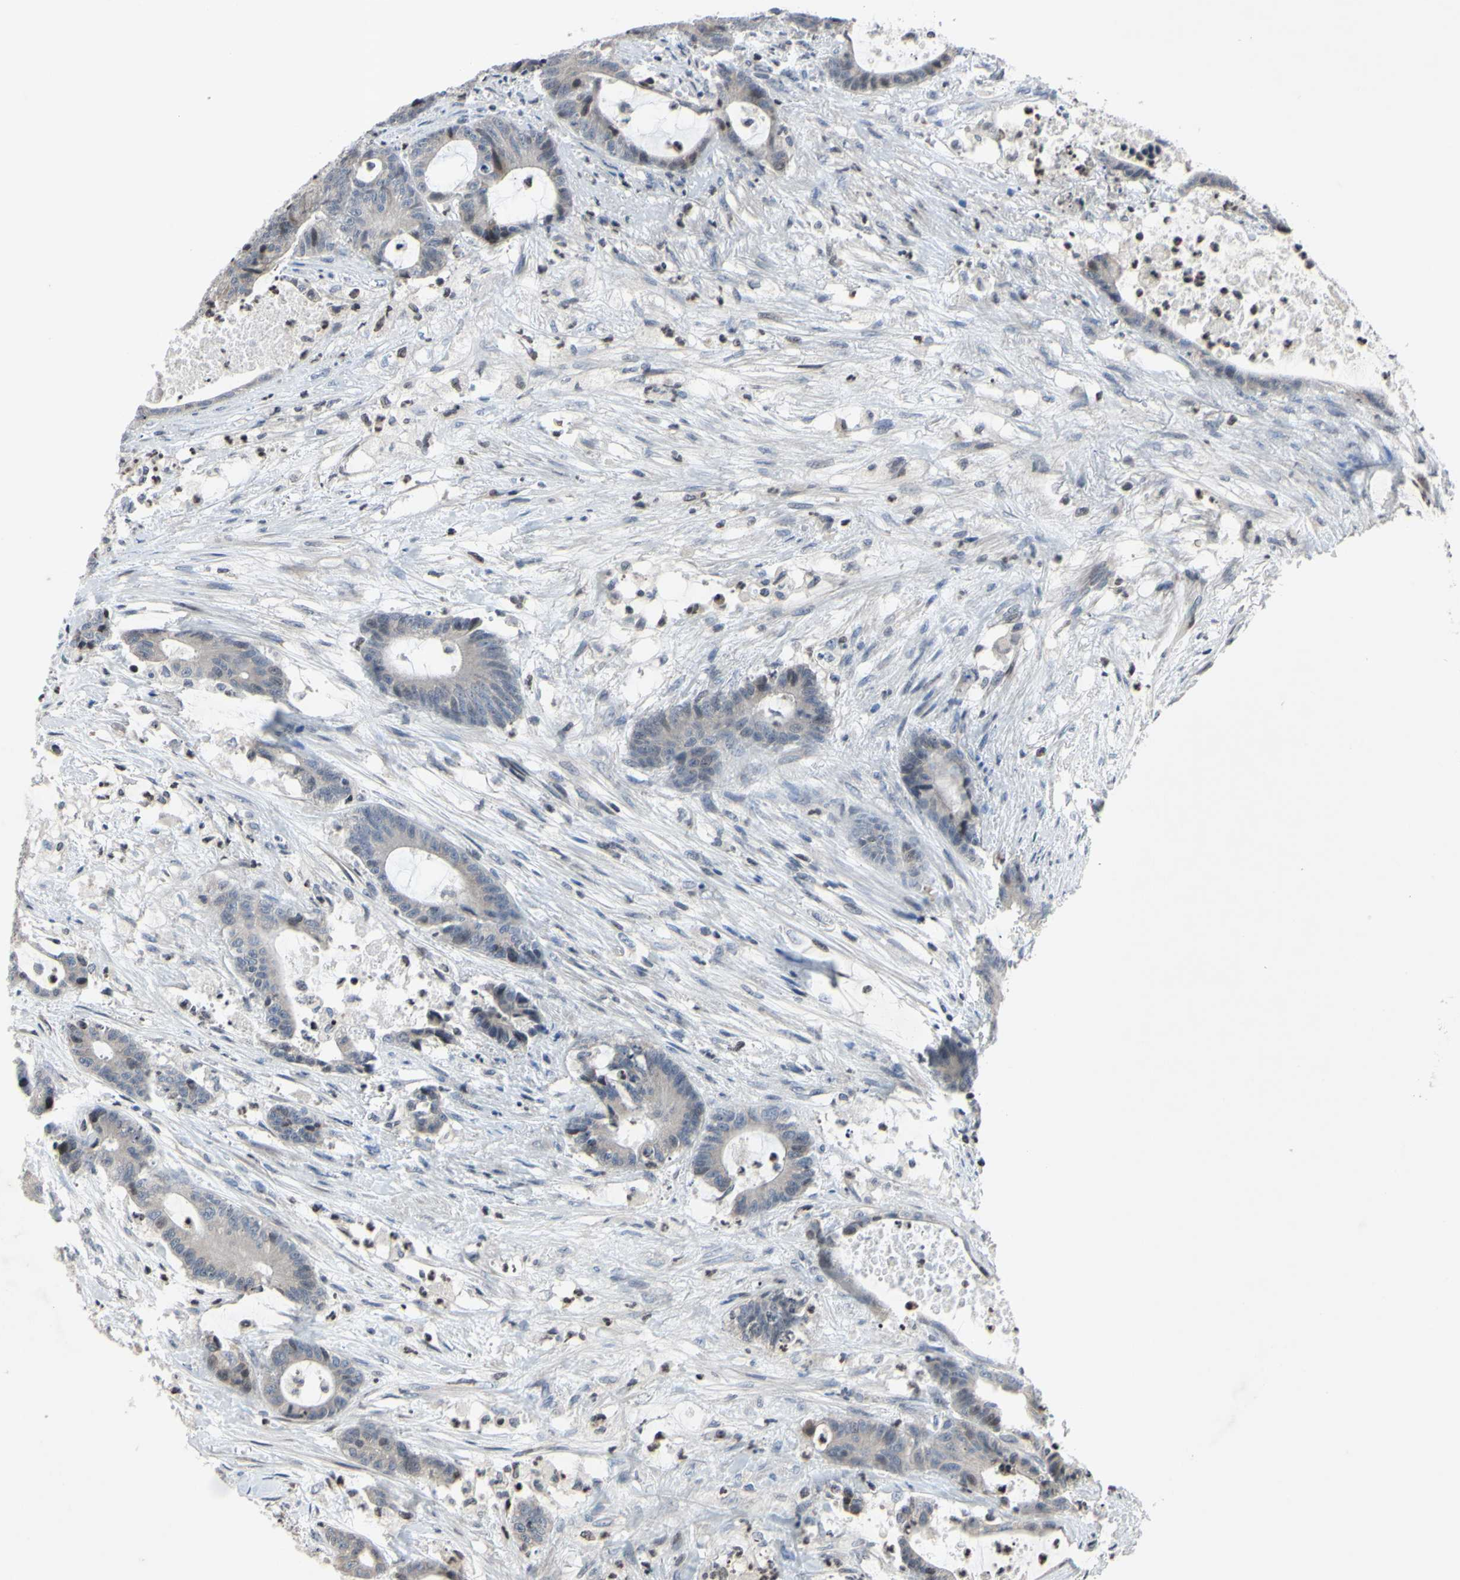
{"staining": {"intensity": "negative", "quantity": "none", "location": "none"}, "tissue": "colorectal cancer", "cell_type": "Tumor cells", "image_type": "cancer", "snomed": [{"axis": "morphology", "description": "Adenocarcinoma, NOS"}, {"axis": "topography", "description": "Colon"}], "caption": "Photomicrograph shows no protein positivity in tumor cells of colorectal cancer tissue. Brightfield microscopy of immunohistochemistry (IHC) stained with DAB (3,3'-diaminobenzidine) (brown) and hematoxylin (blue), captured at high magnification.", "gene": "ARG1", "patient": {"sex": "female", "age": 84}}